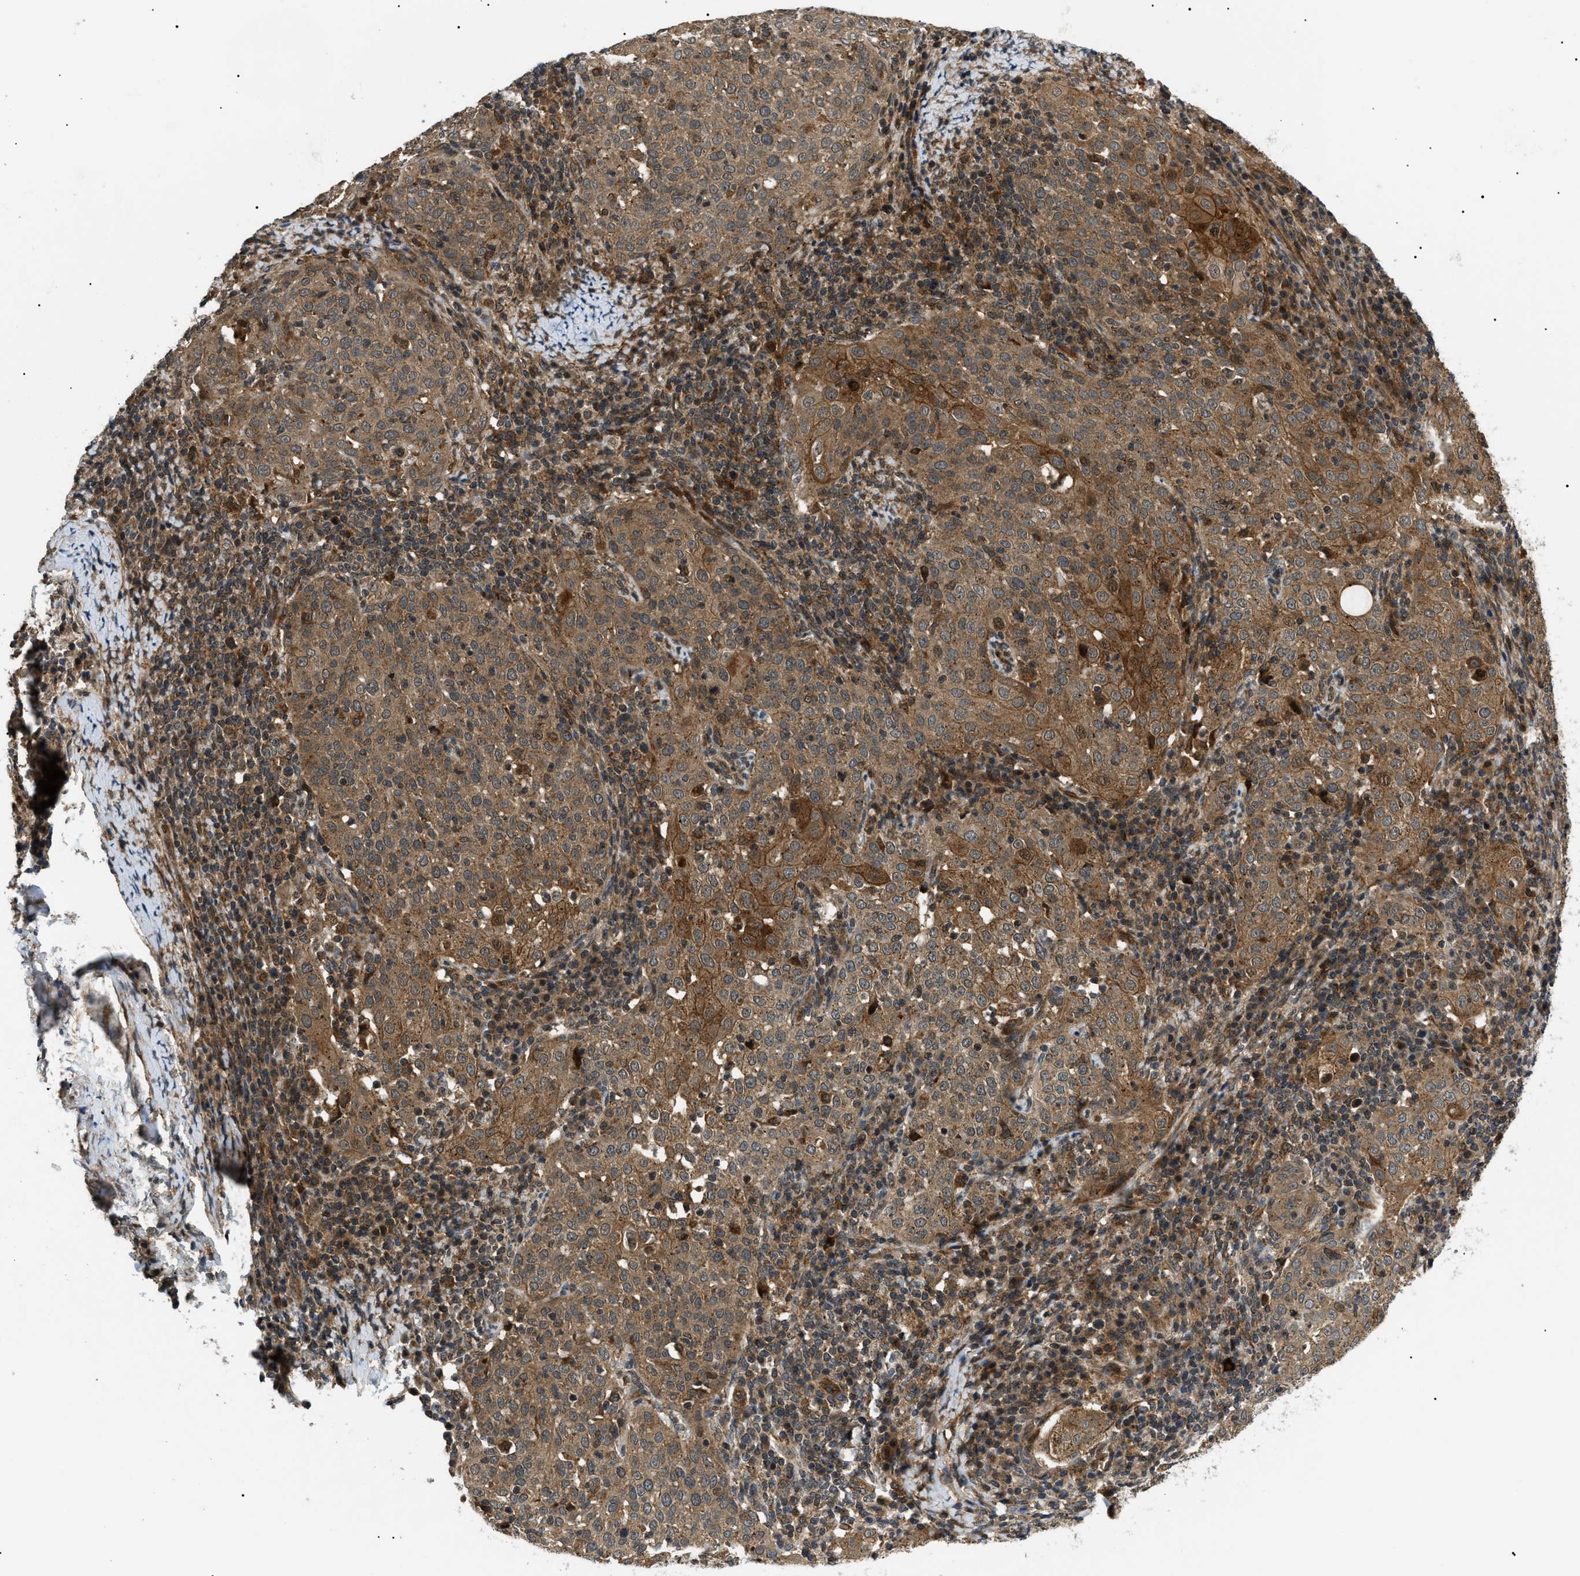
{"staining": {"intensity": "moderate", "quantity": ">75%", "location": "cytoplasmic/membranous"}, "tissue": "cervical cancer", "cell_type": "Tumor cells", "image_type": "cancer", "snomed": [{"axis": "morphology", "description": "Squamous cell carcinoma, NOS"}, {"axis": "topography", "description": "Cervix"}], "caption": "Moderate cytoplasmic/membranous protein expression is present in about >75% of tumor cells in cervical cancer (squamous cell carcinoma).", "gene": "ATP6AP1", "patient": {"sex": "female", "age": 51}}